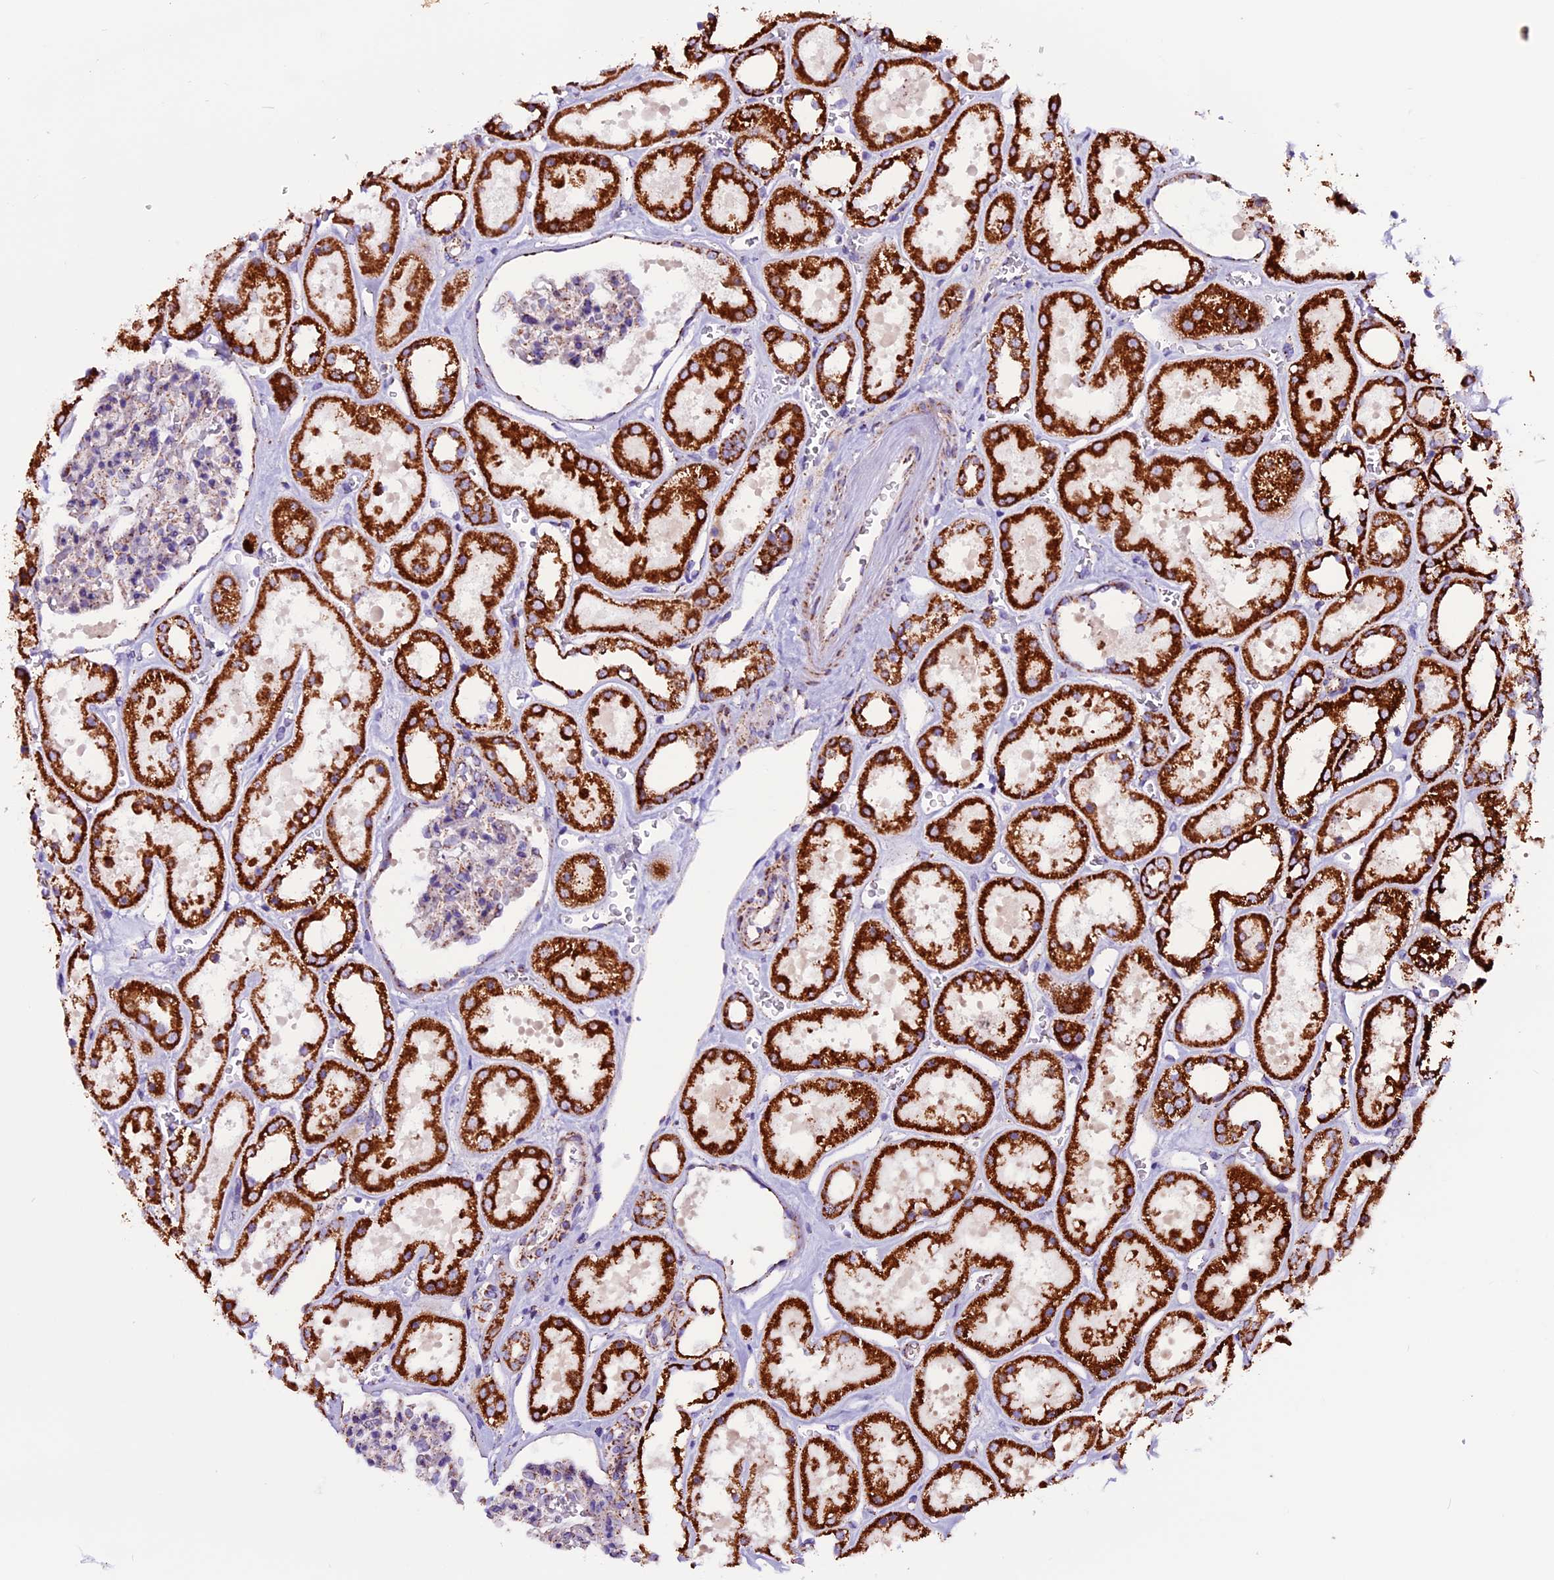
{"staining": {"intensity": "negative", "quantity": "none", "location": "none"}, "tissue": "kidney", "cell_type": "Cells in glomeruli", "image_type": "normal", "snomed": [{"axis": "morphology", "description": "Normal tissue, NOS"}, {"axis": "topography", "description": "Kidney"}], "caption": "This image is of benign kidney stained with immunohistochemistry to label a protein in brown with the nuclei are counter-stained blue. There is no expression in cells in glomeruli. (DAB immunohistochemistry, high magnification).", "gene": "CX3CL1", "patient": {"sex": "female", "age": 41}}